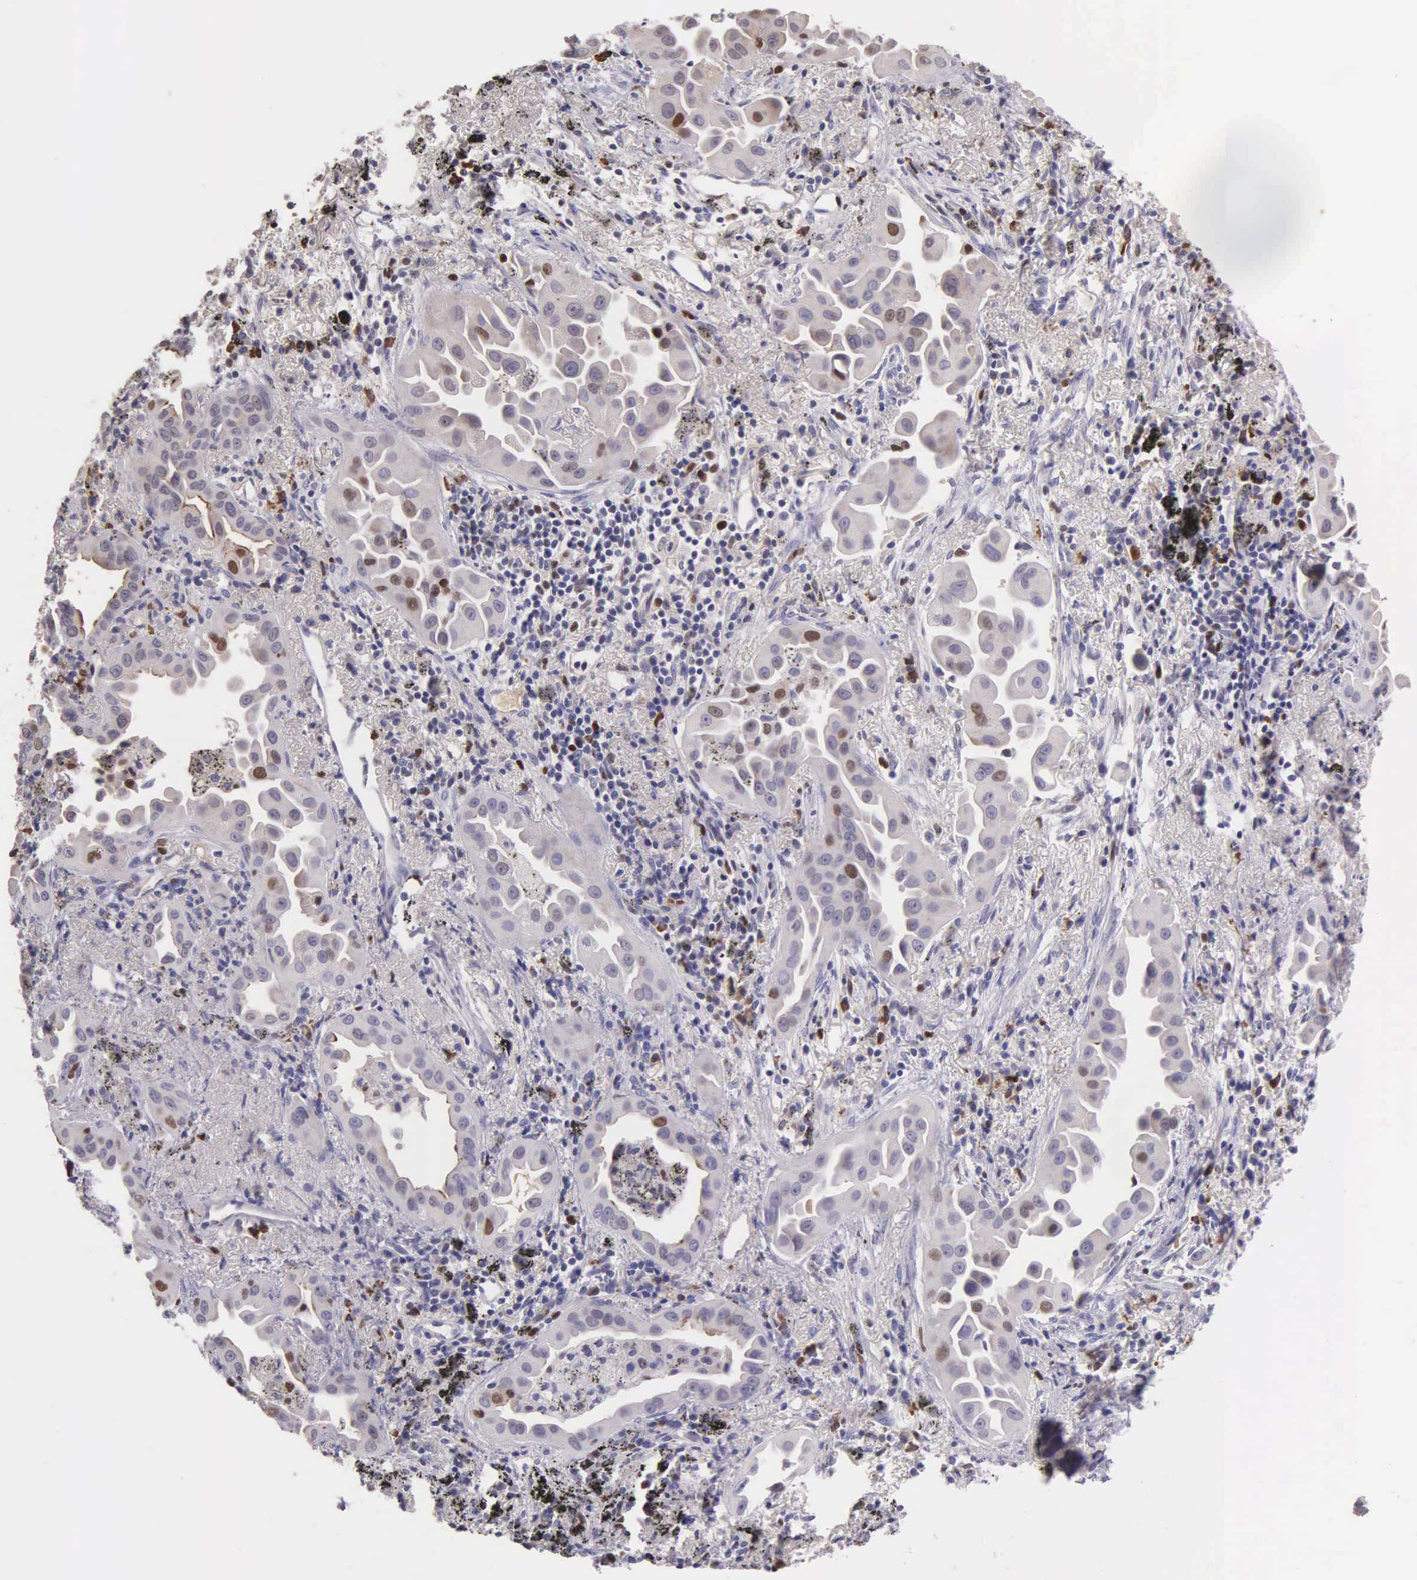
{"staining": {"intensity": "moderate", "quantity": "<25%", "location": "nuclear"}, "tissue": "lung cancer", "cell_type": "Tumor cells", "image_type": "cancer", "snomed": [{"axis": "morphology", "description": "Adenocarcinoma, NOS"}, {"axis": "topography", "description": "Lung"}], "caption": "This is an image of IHC staining of lung cancer (adenocarcinoma), which shows moderate positivity in the nuclear of tumor cells.", "gene": "MCM5", "patient": {"sex": "male", "age": 68}}